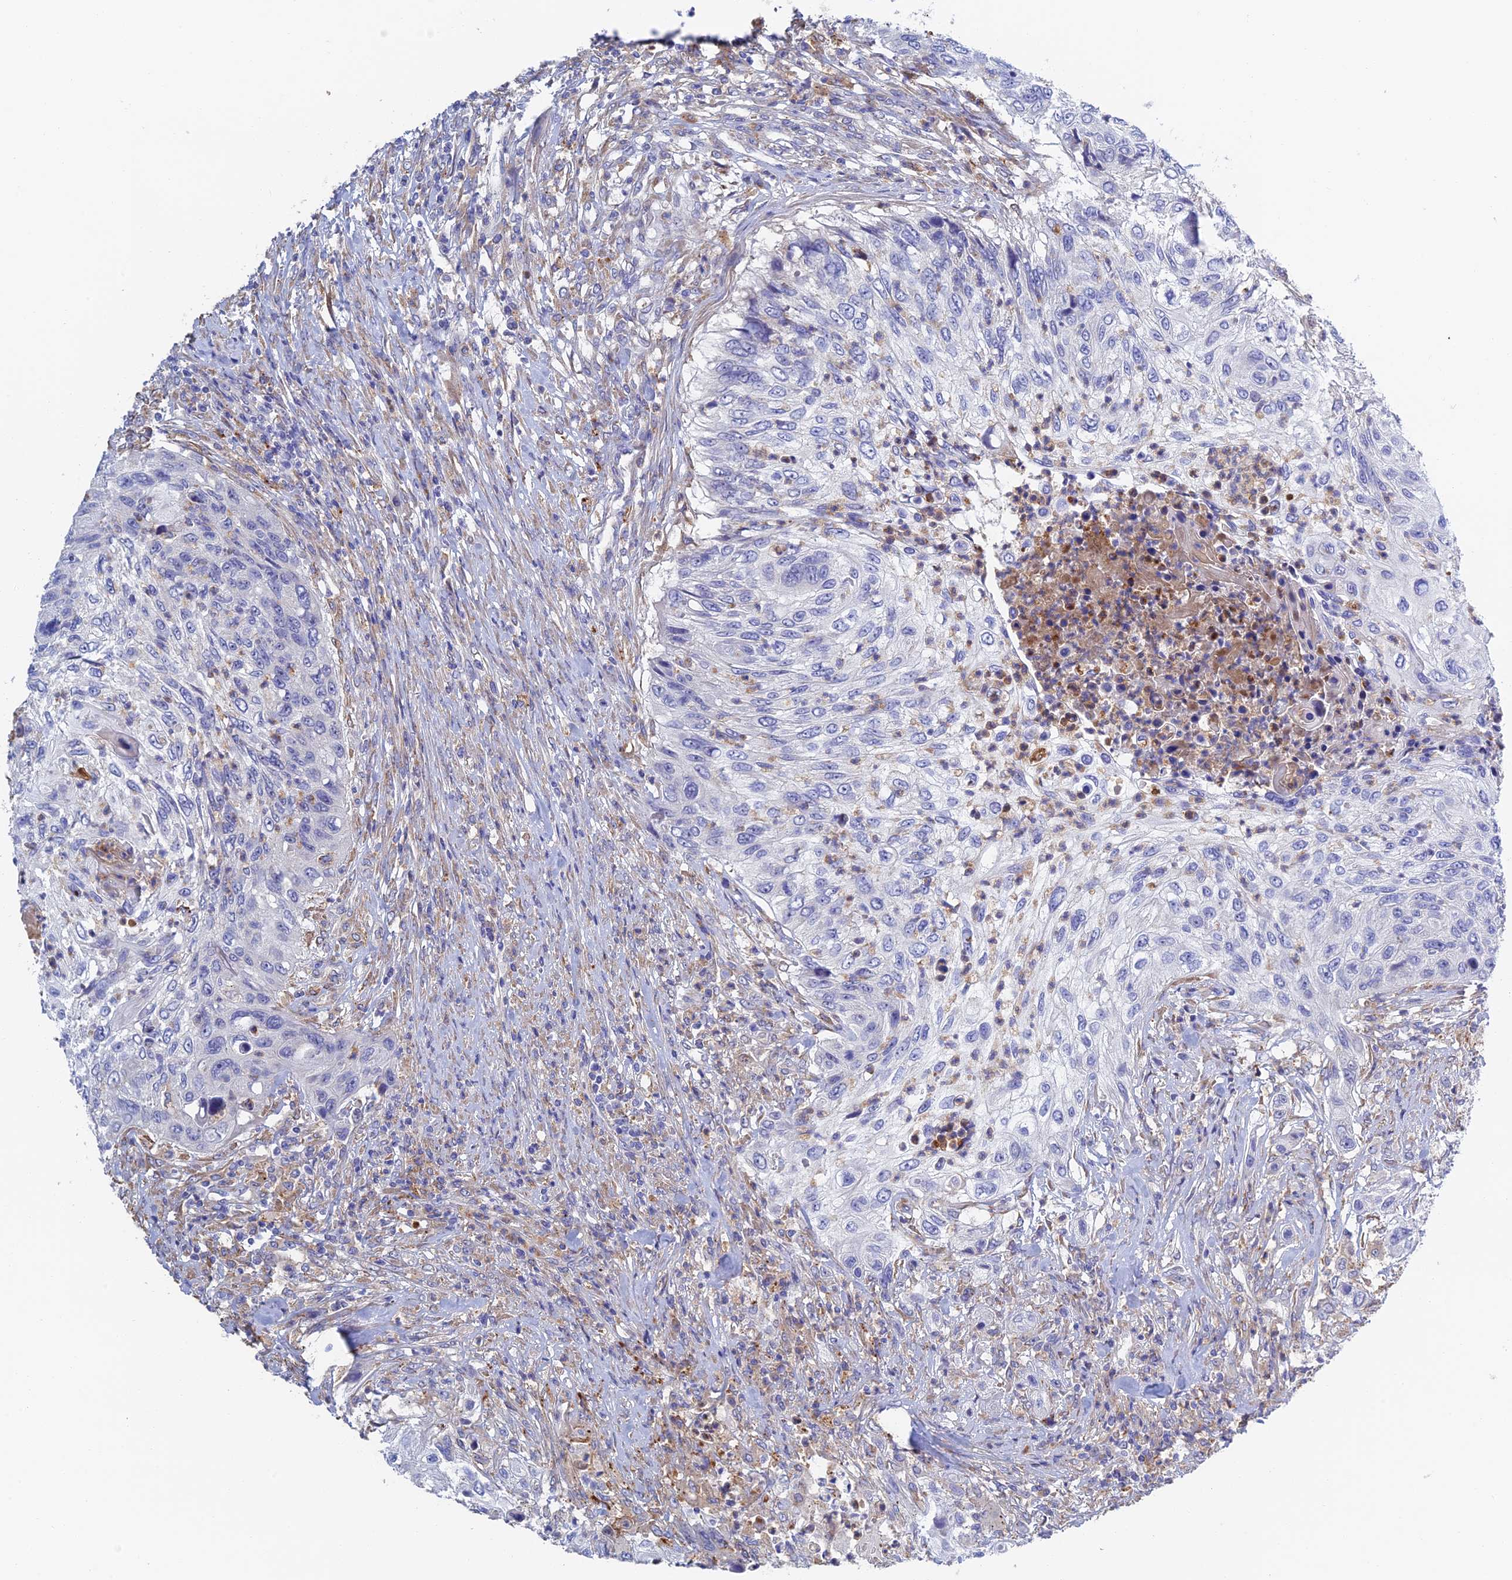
{"staining": {"intensity": "negative", "quantity": "none", "location": "none"}, "tissue": "urothelial cancer", "cell_type": "Tumor cells", "image_type": "cancer", "snomed": [{"axis": "morphology", "description": "Urothelial carcinoma, High grade"}, {"axis": "topography", "description": "Urinary bladder"}], "caption": "Tumor cells show no significant protein expression in urothelial cancer. The staining was performed using DAB (3,3'-diaminobenzidine) to visualize the protein expression in brown, while the nuclei were stained in blue with hematoxylin (Magnification: 20x).", "gene": "RPGRIP1L", "patient": {"sex": "female", "age": 60}}